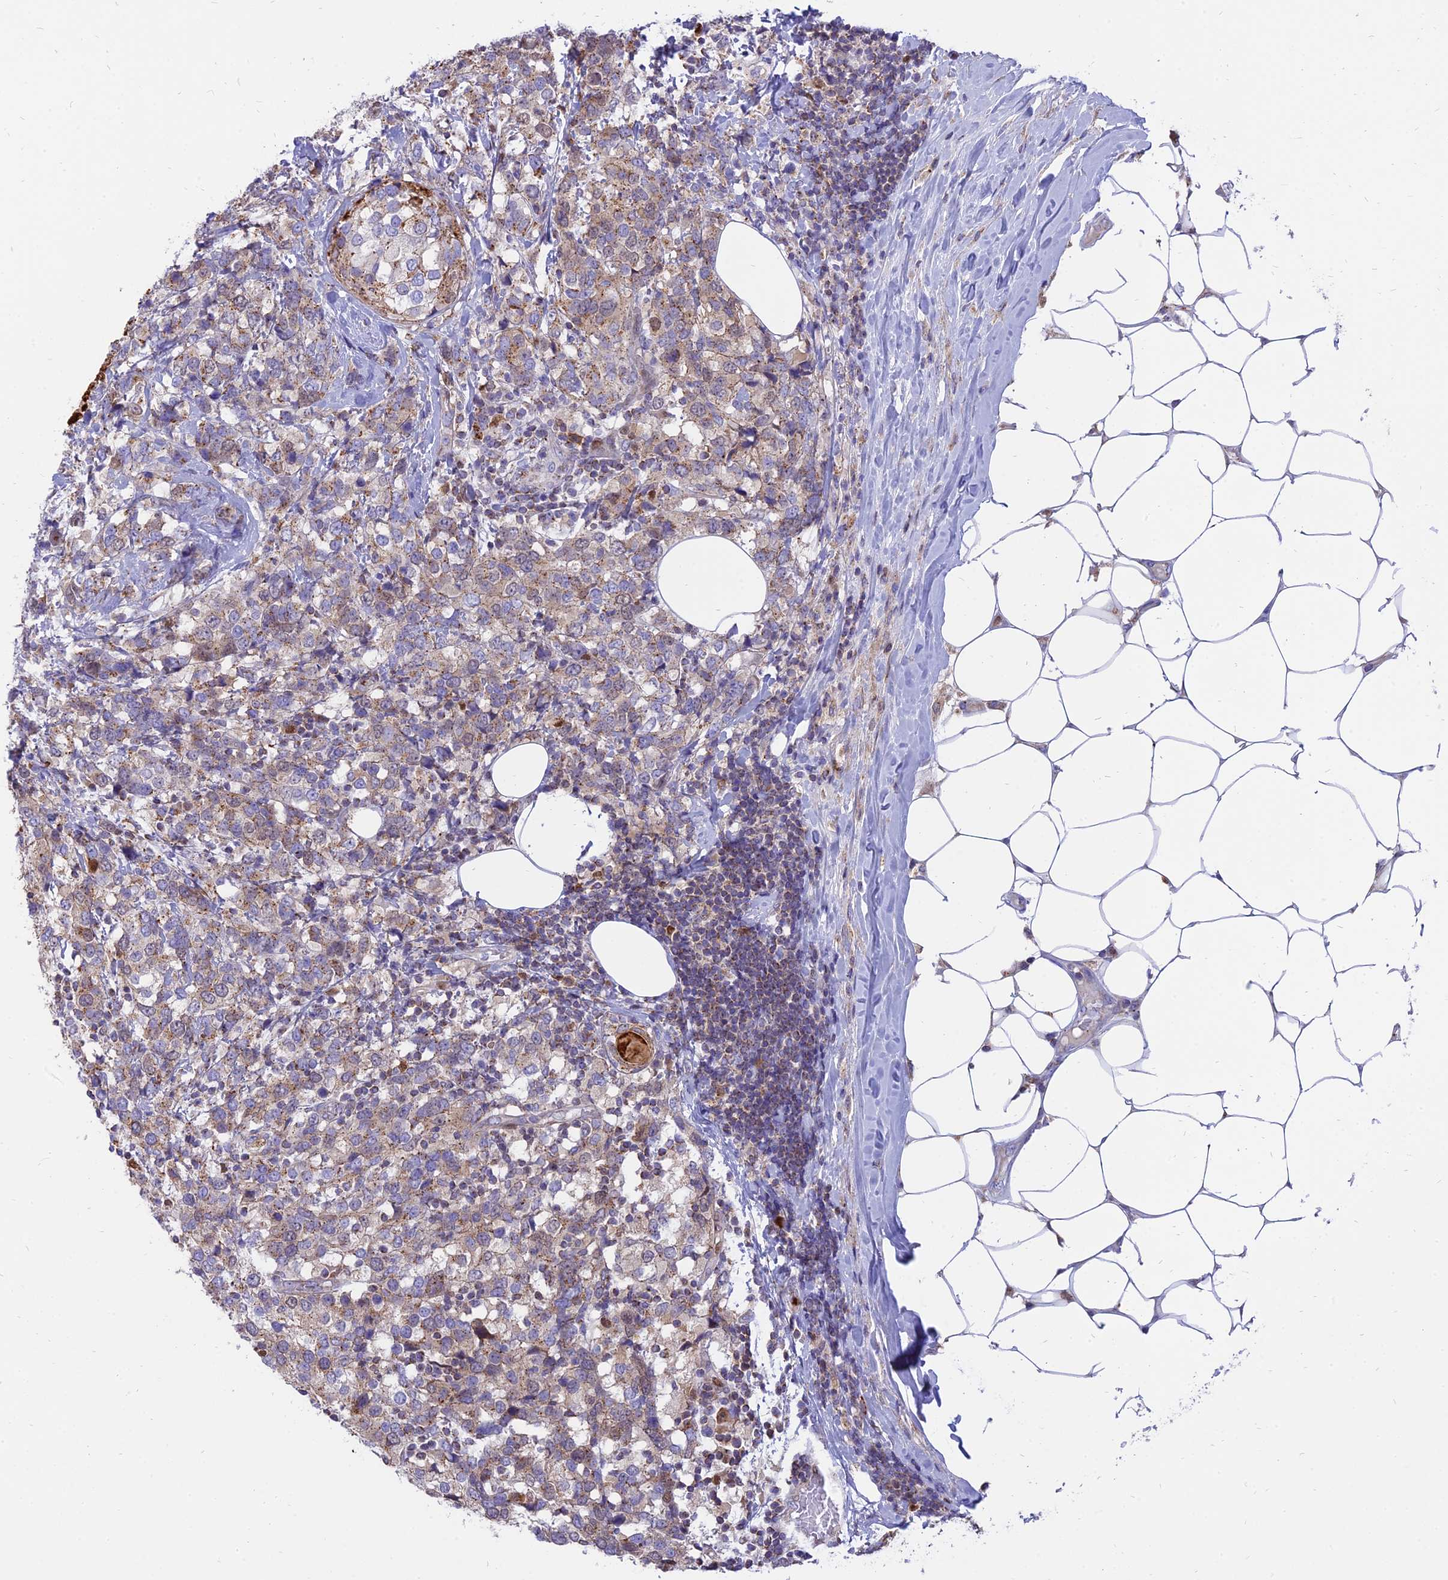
{"staining": {"intensity": "weak", "quantity": "<25%", "location": "cytoplasmic/membranous"}, "tissue": "breast cancer", "cell_type": "Tumor cells", "image_type": "cancer", "snomed": [{"axis": "morphology", "description": "Lobular carcinoma"}, {"axis": "topography", "description": "Breast"}], "caption": "Immunohistochemistry (IHC) micrograph of human breast lobular carcinoma stained for a protein (brown), which reveals no positivity in tumor cells.", "gene": "CENPV", "patient": {"sex": "female", "age": 59}}